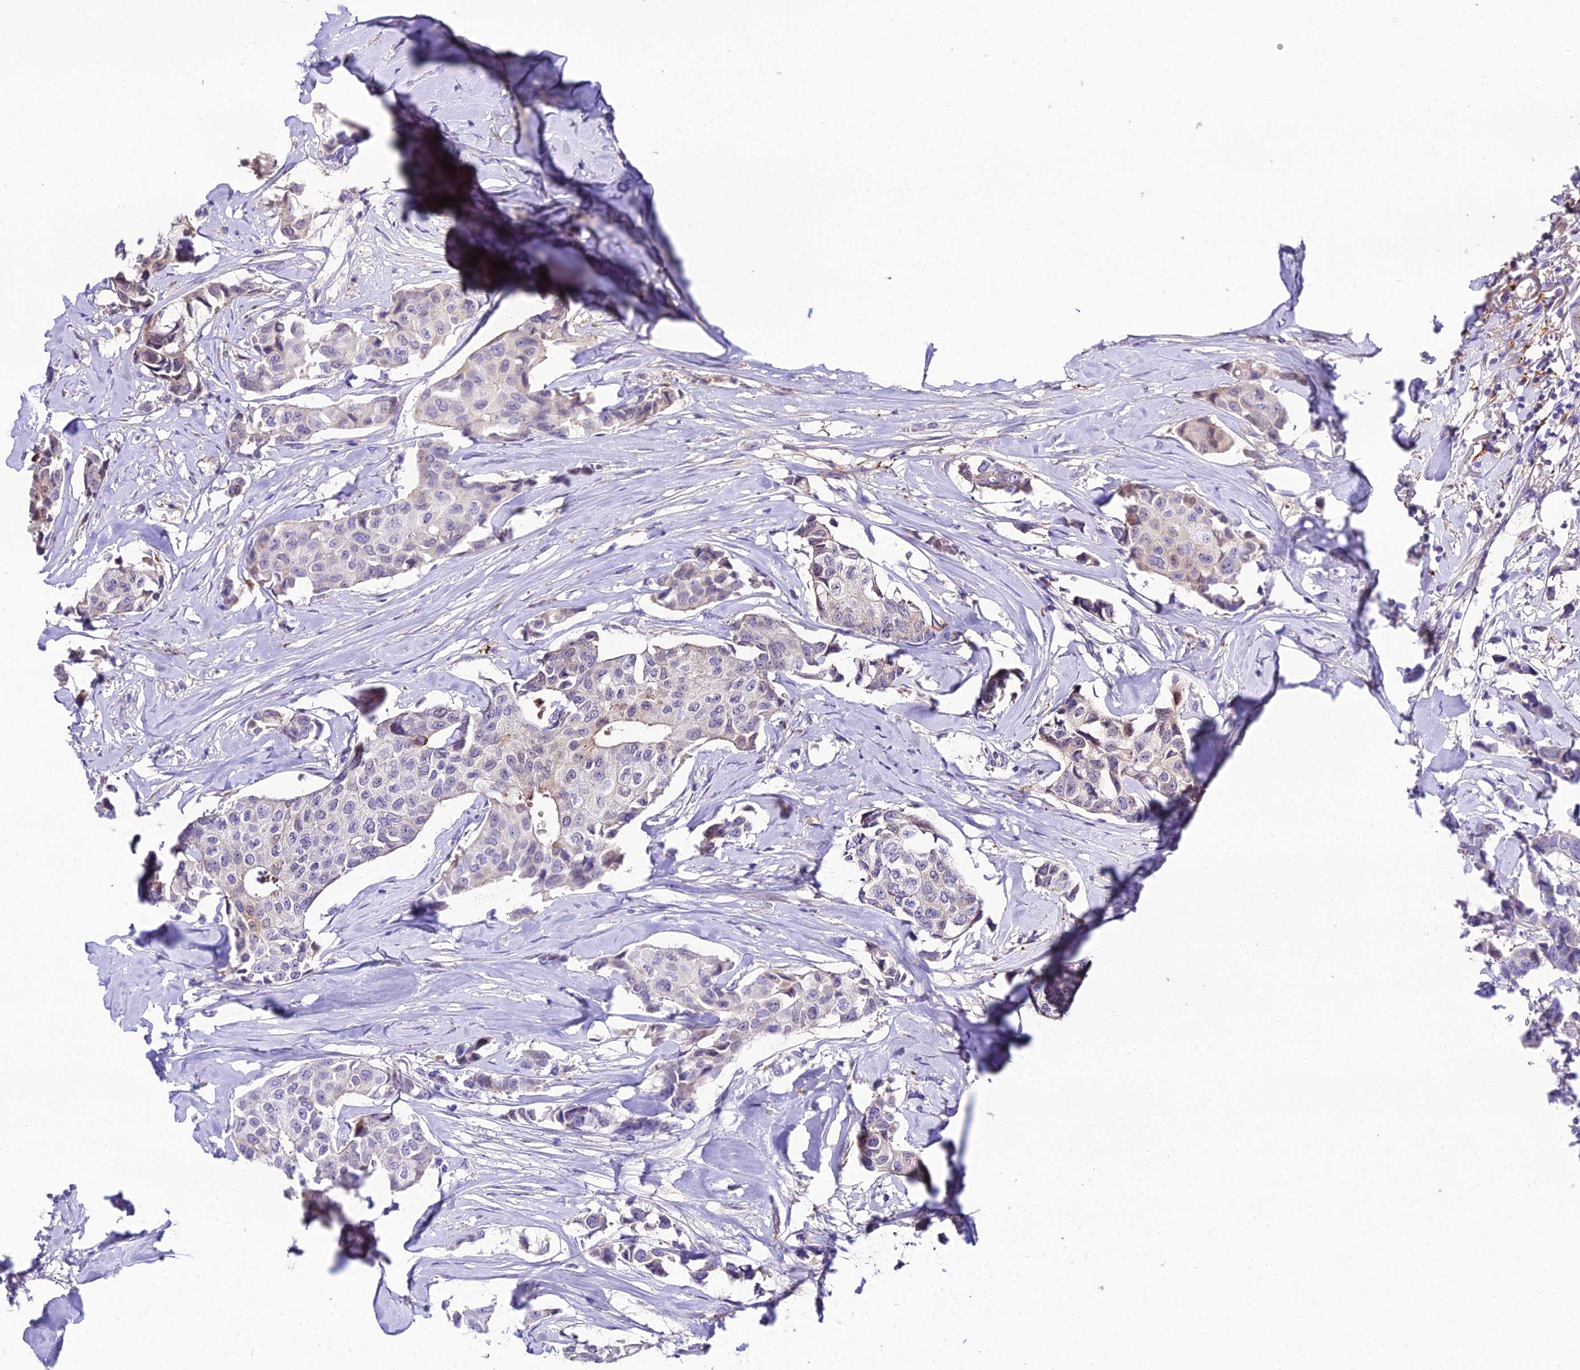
{"staining": {"intensity": "negative", "quantity": "none", "location": "none"}, "tissue": "breast cancer", "cell_type": "Tumor cells", "image_type": "cancer", "snomed": [{"axis": "morphology", "description": "Duct carcinoma"}, {"axis": "topography", "description": "Breast"}], "caption": "The immunohistochemistry micrograph has no significant expression in tumor cells of breast cancer tissue. (DAB (3,3'-diaminobenzidine) IHC with hematoxylin counter stain).", "gene": "MB21D2", "patient": {"sex": "female", "age": 80}}